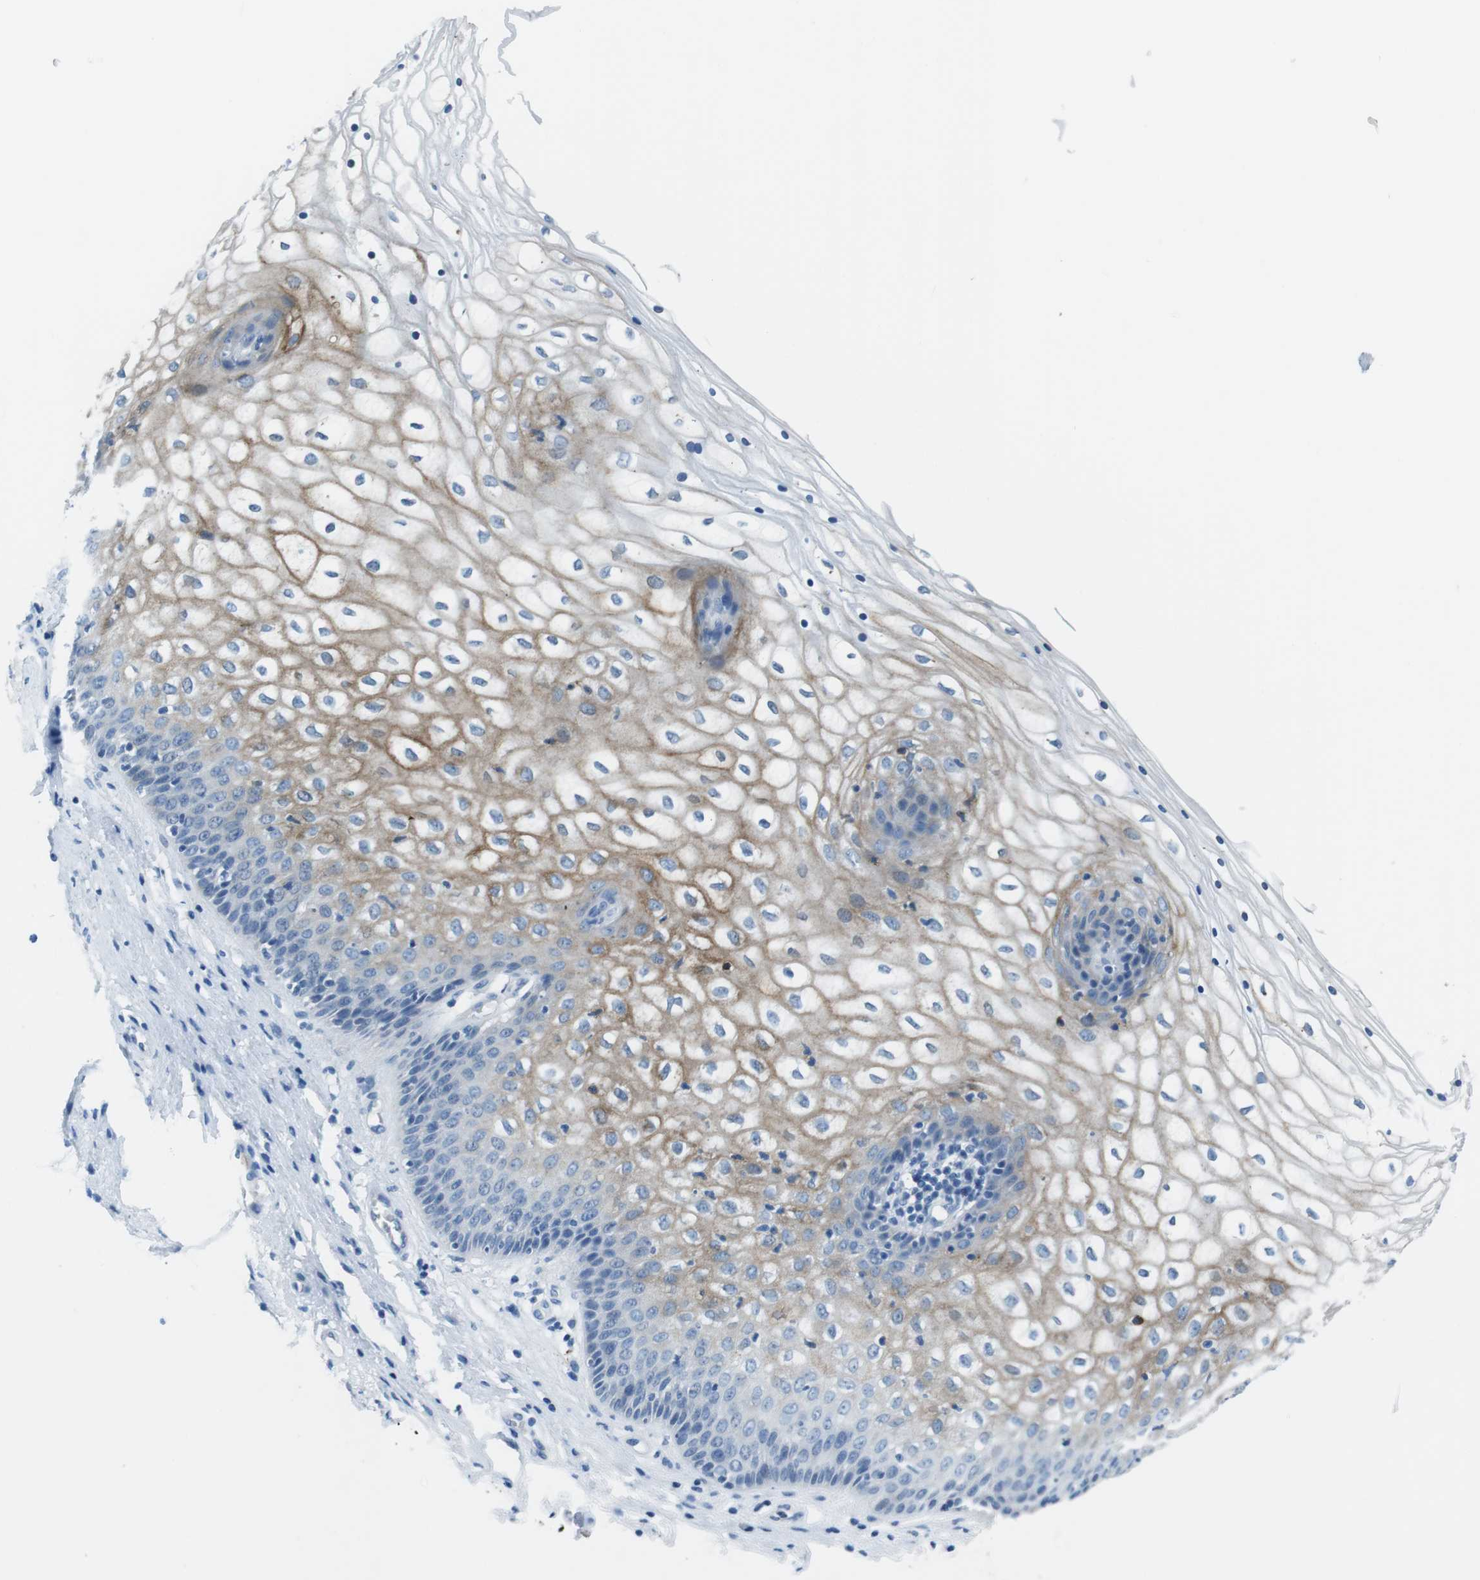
{"staining": {"intensity": "moderate", "quantity": "25%-75%", "location": "cytoplasmic/membranous"}, "tissue": "vagina", "cell_type": "Squamous epithelial cells", "image_type": "normal", "snomed": [{"axis": "morphology", "description": "Normal tissue, NOS"}, {"axis": "topography", "description": "Vagina"}], "caption": "Protein expression analysis of benign vagina reveals moderate cytoplasmic/membranous expression in about 25%-75% of squamous epithelial cells.", "gene": "SLC35A3", "patient": {"sex": "female", "age": 34}}